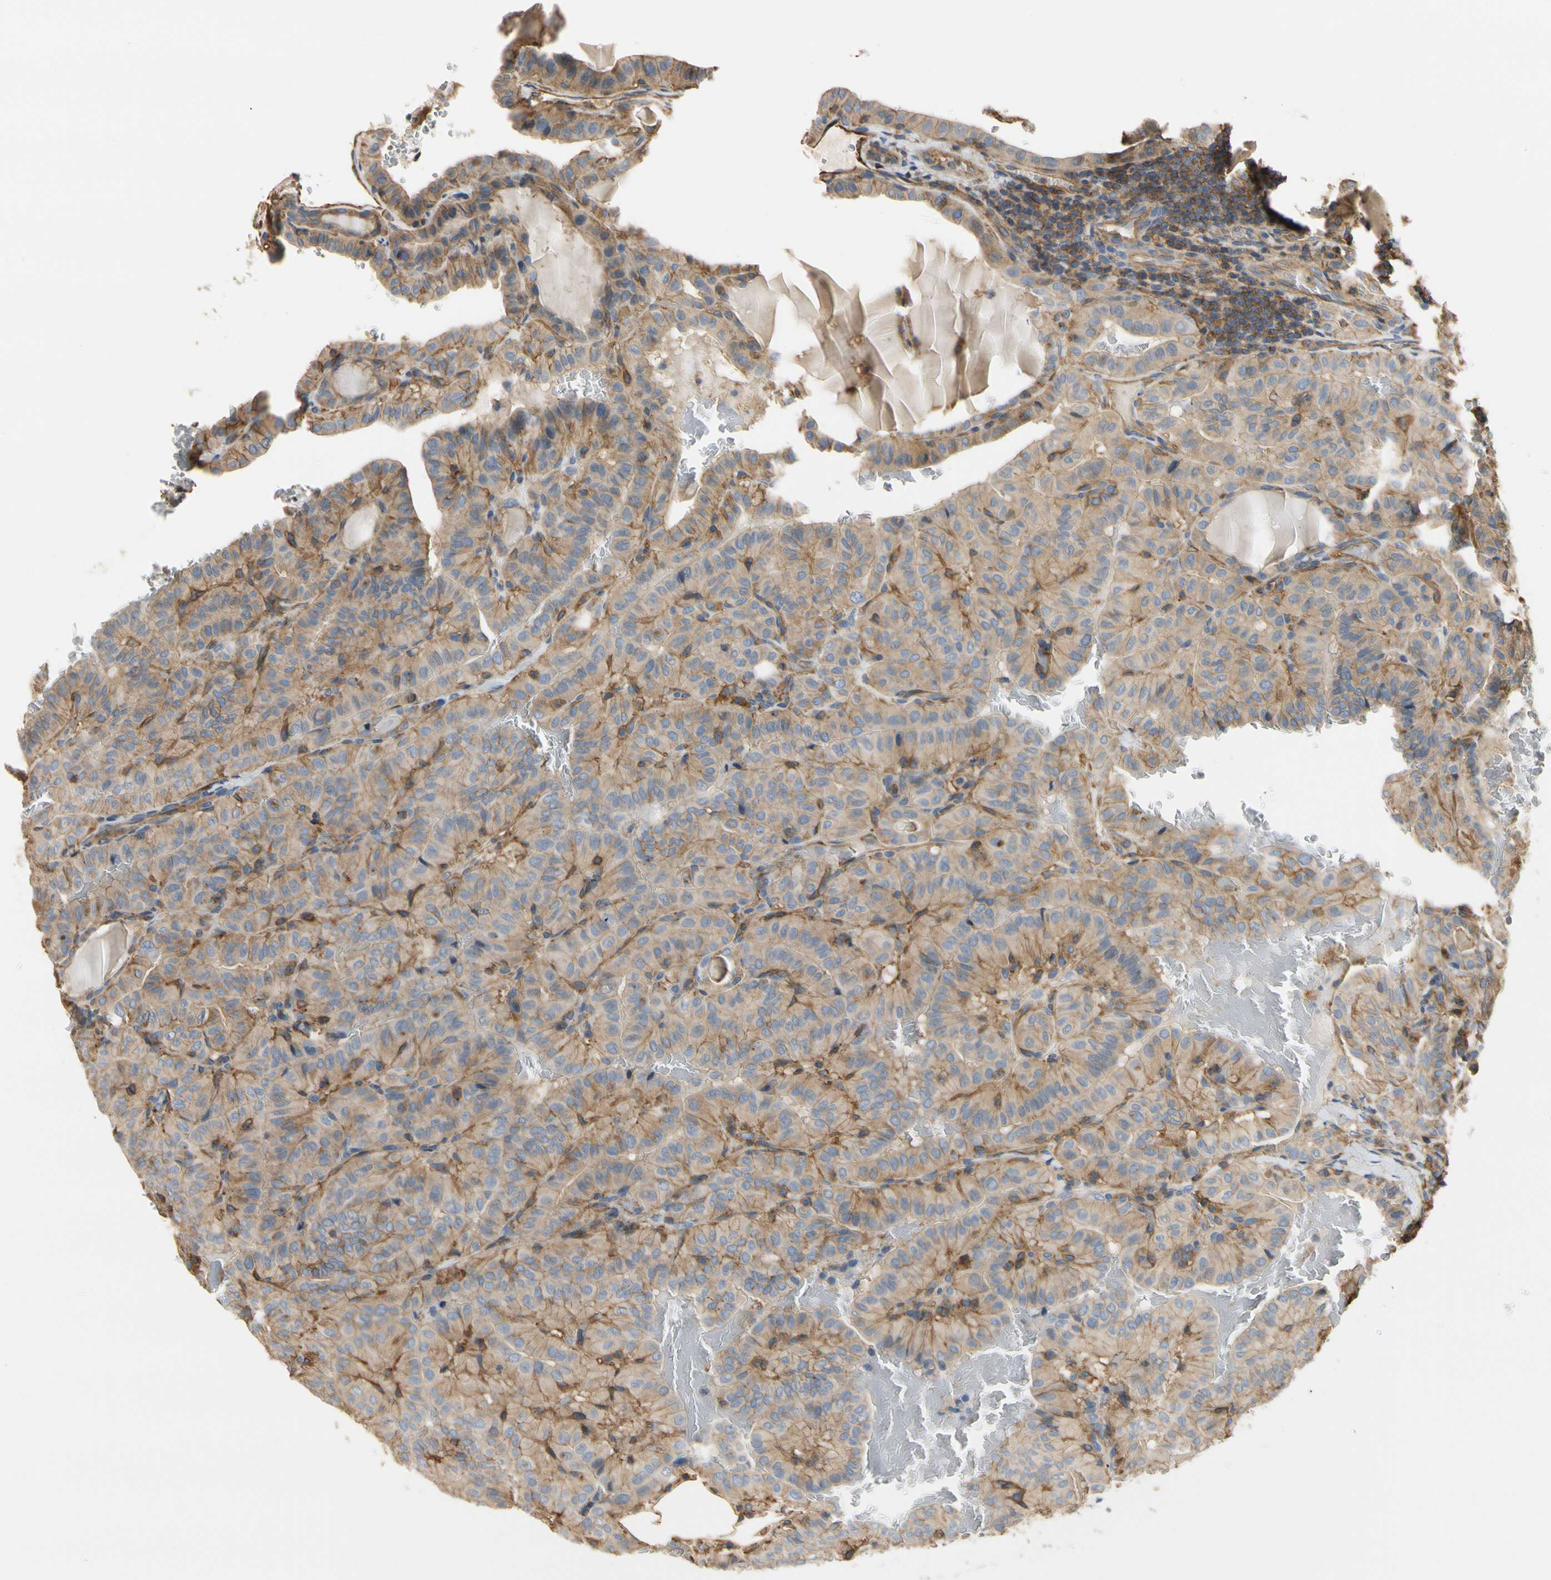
{"staining": {"intensity": "moderate", "quantity": ">75%", "location": "cytoplasmic/membranous"}, "tissue": "thyroid cancer", "cell_type": "Tumor cells", "image_type": "cancer", "snomed": [{"axis": "morphology", "description": "Papillary adenocarcinoma, NOS"}, {"axis": "topography", "description": "Thyroid gland"}], "caption": "High-power microscopy captured an immunohistochemistry photomicrograph of thyroid cancer (papillary adenocarcinoma), revealing moderate cytoplasmic/membranous staining in about >75% of tumor cells. (Stains: DAB in brown, nuclei in blue, Microscopy: brightfield microscopy at high magnification).", "gene": "IL1RL1", "patient": {"sex": "male", "age": 77}}